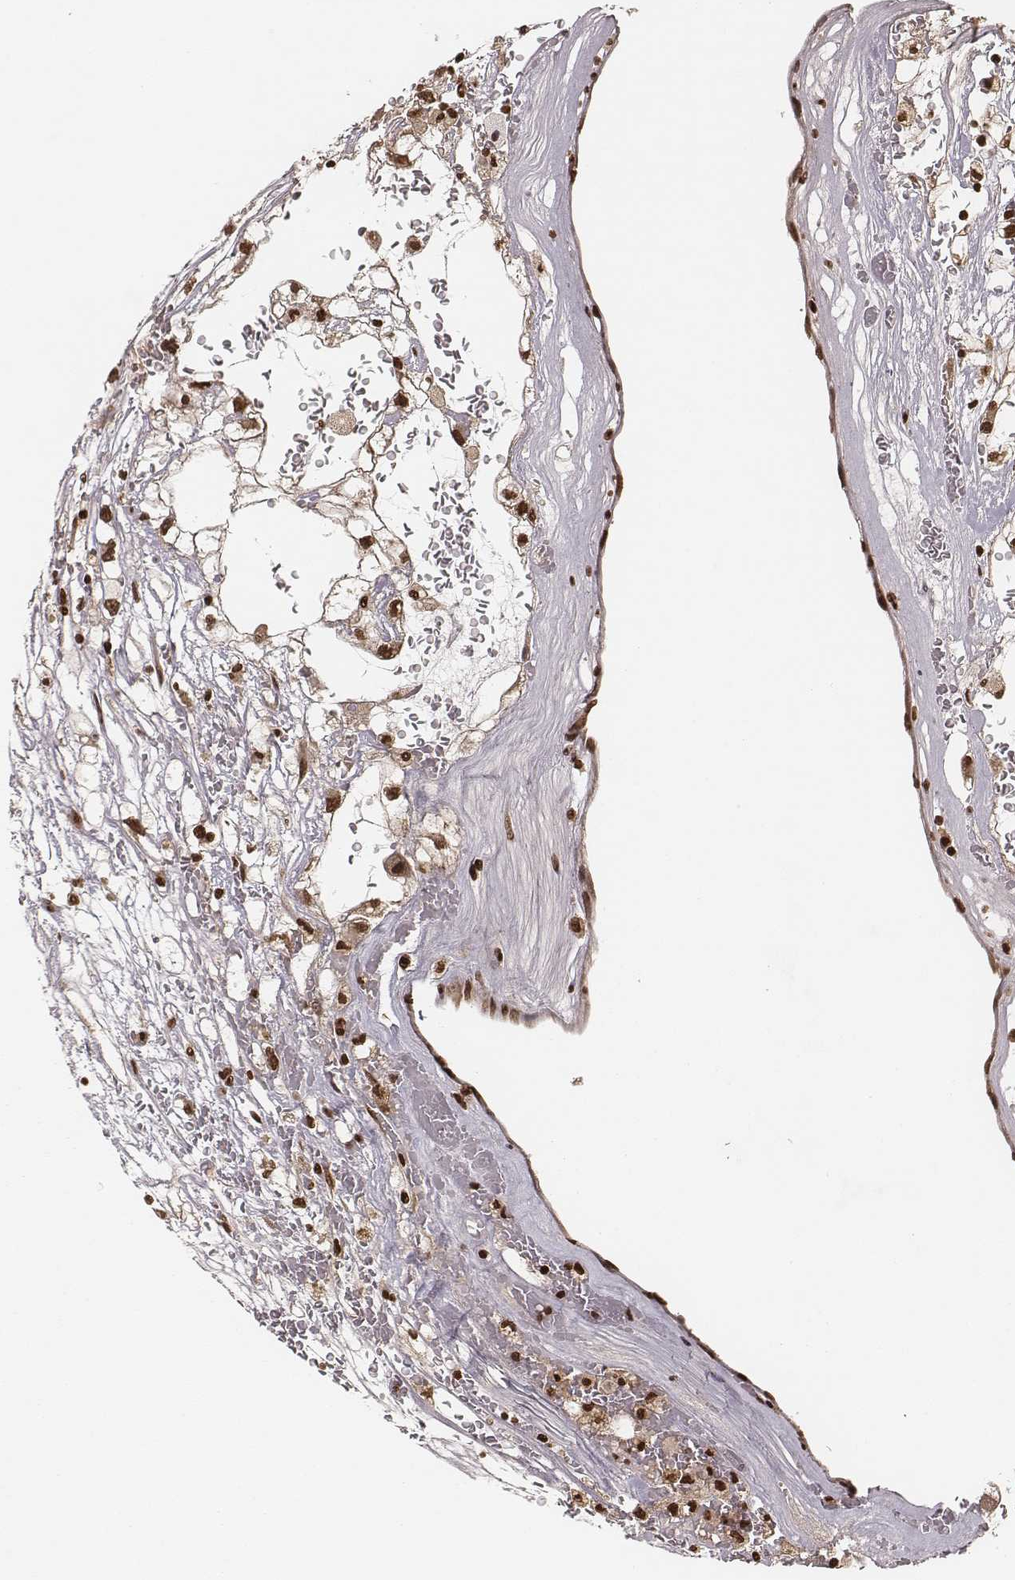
{"staining": {"intensity": "strong", "quantity": ">75%", "location": "nuclear"}, "tissue": "renal cancer", "cell_type": "Tumor cells", "image_type": "cancer", "snomed": [{"axis": "morphology", "description": "Adenocarcinoma, NOS"}, {"axis": "topography", "description": "Kidney"}], "caption": "Protein staining shows strong nuclear expression in about >75% of tumor cells in adenocarcinoma (renal). The protein of interest is stained brown, and the nuclei are stained in blue (DAB IHC with brightfield microscopy, high magnification).", "gene": "NFX1", "patient": {"sex": "male", "age": 59}}